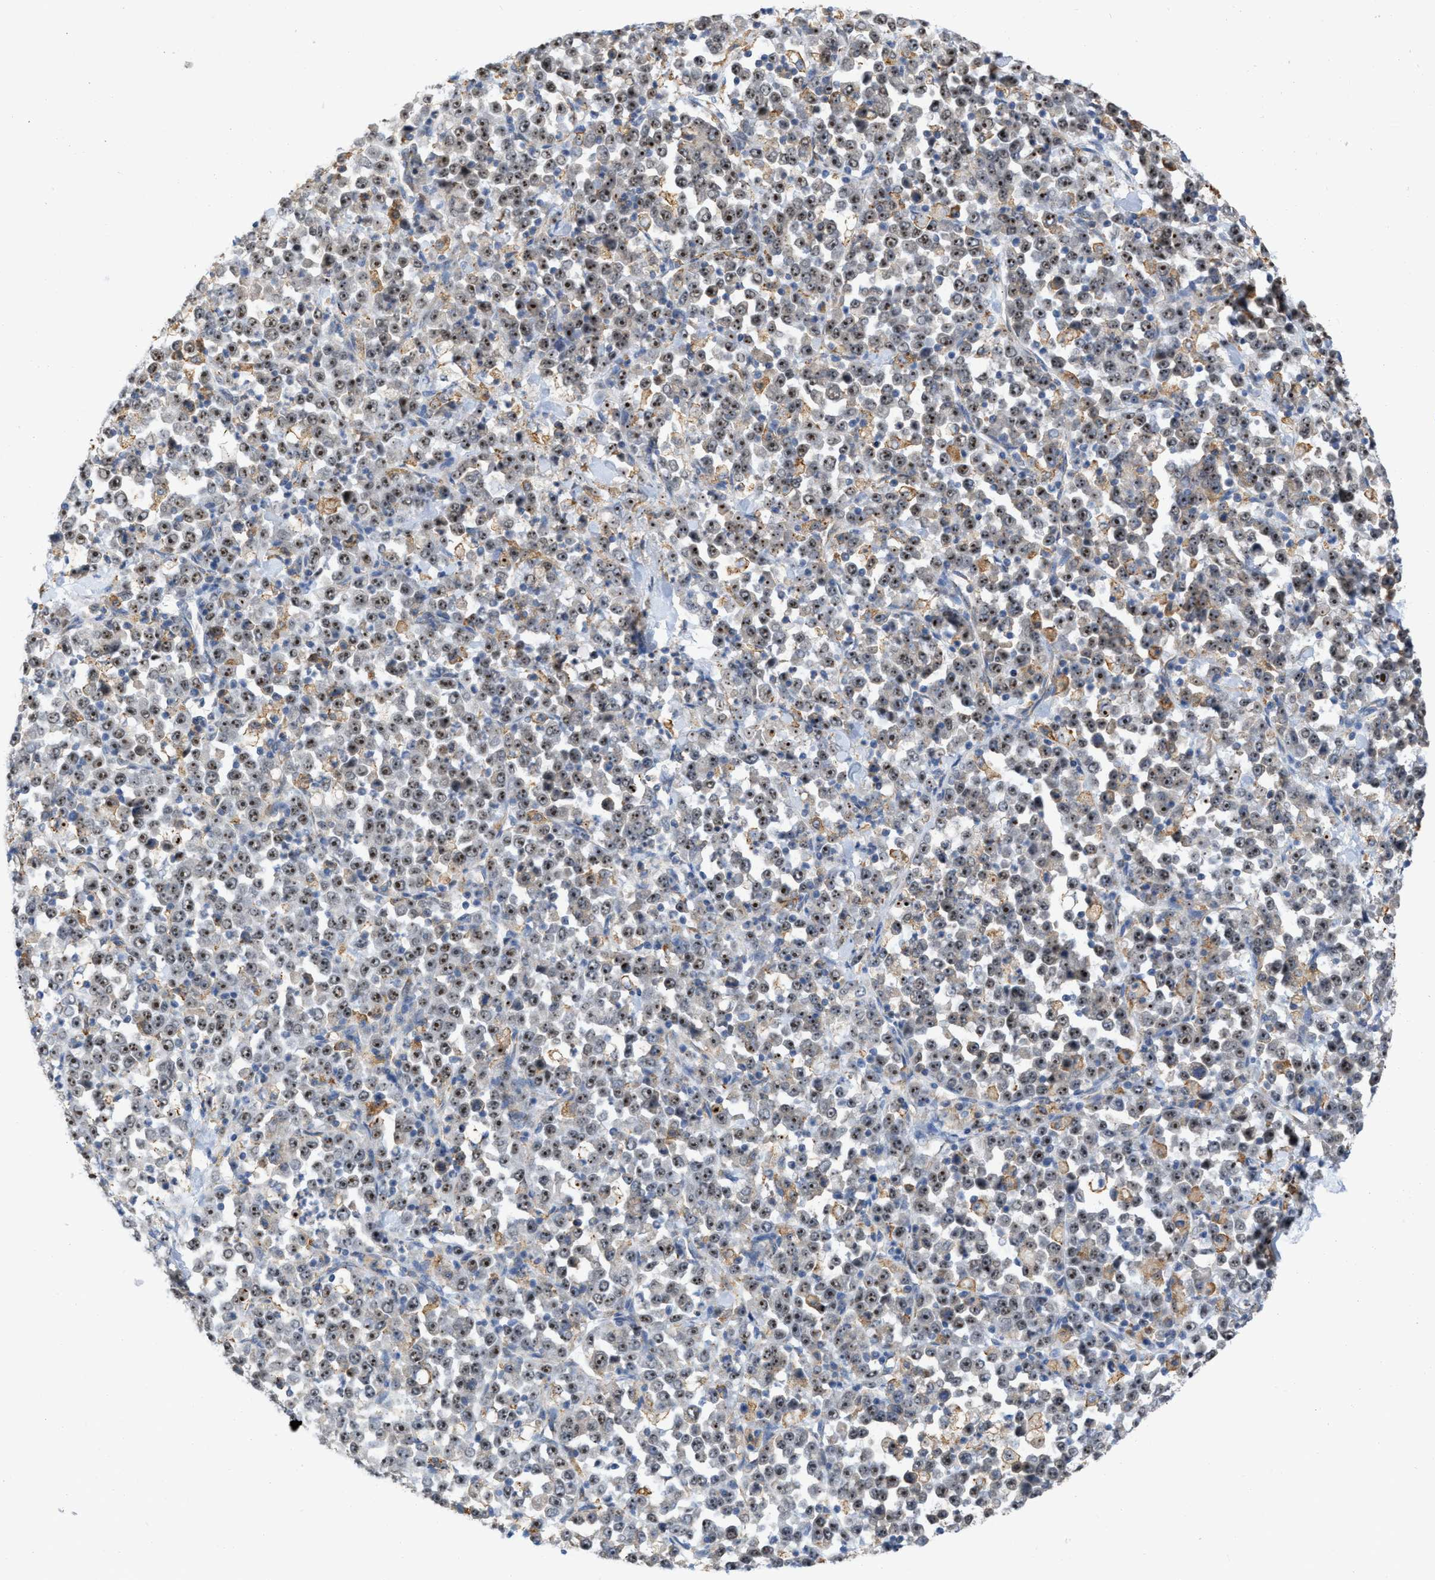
{"staining": {"intensity": "moderate", "quantity": ">75%", "location": "nuclear"}, "tissue": "stomach cancer", "cell_type": "Tumor cells", "image_type": "cancer", "snomed": [{"axis": "morphology", "description": "Normal tissue, NOS"}, {"axis": "morphology", "description": "Adenocarcinoma, NOS"}, {"axis": "topography", "description": "Stomach, upper"}, {"axis": "topography", "description": "Stomach"}], "caption": "Stomach adenocarcinoma stained with IHC demonstrates moderate nuclear expression in approximately >75% of tumor cells. The staining was performed using DAB to visualize the protein expression in brown, while the nuclei were stained in blue with hematoxylin (Magnification: 20x).", "gene": "ELAC2", "patient": {"sex": "male", "age": 59}}